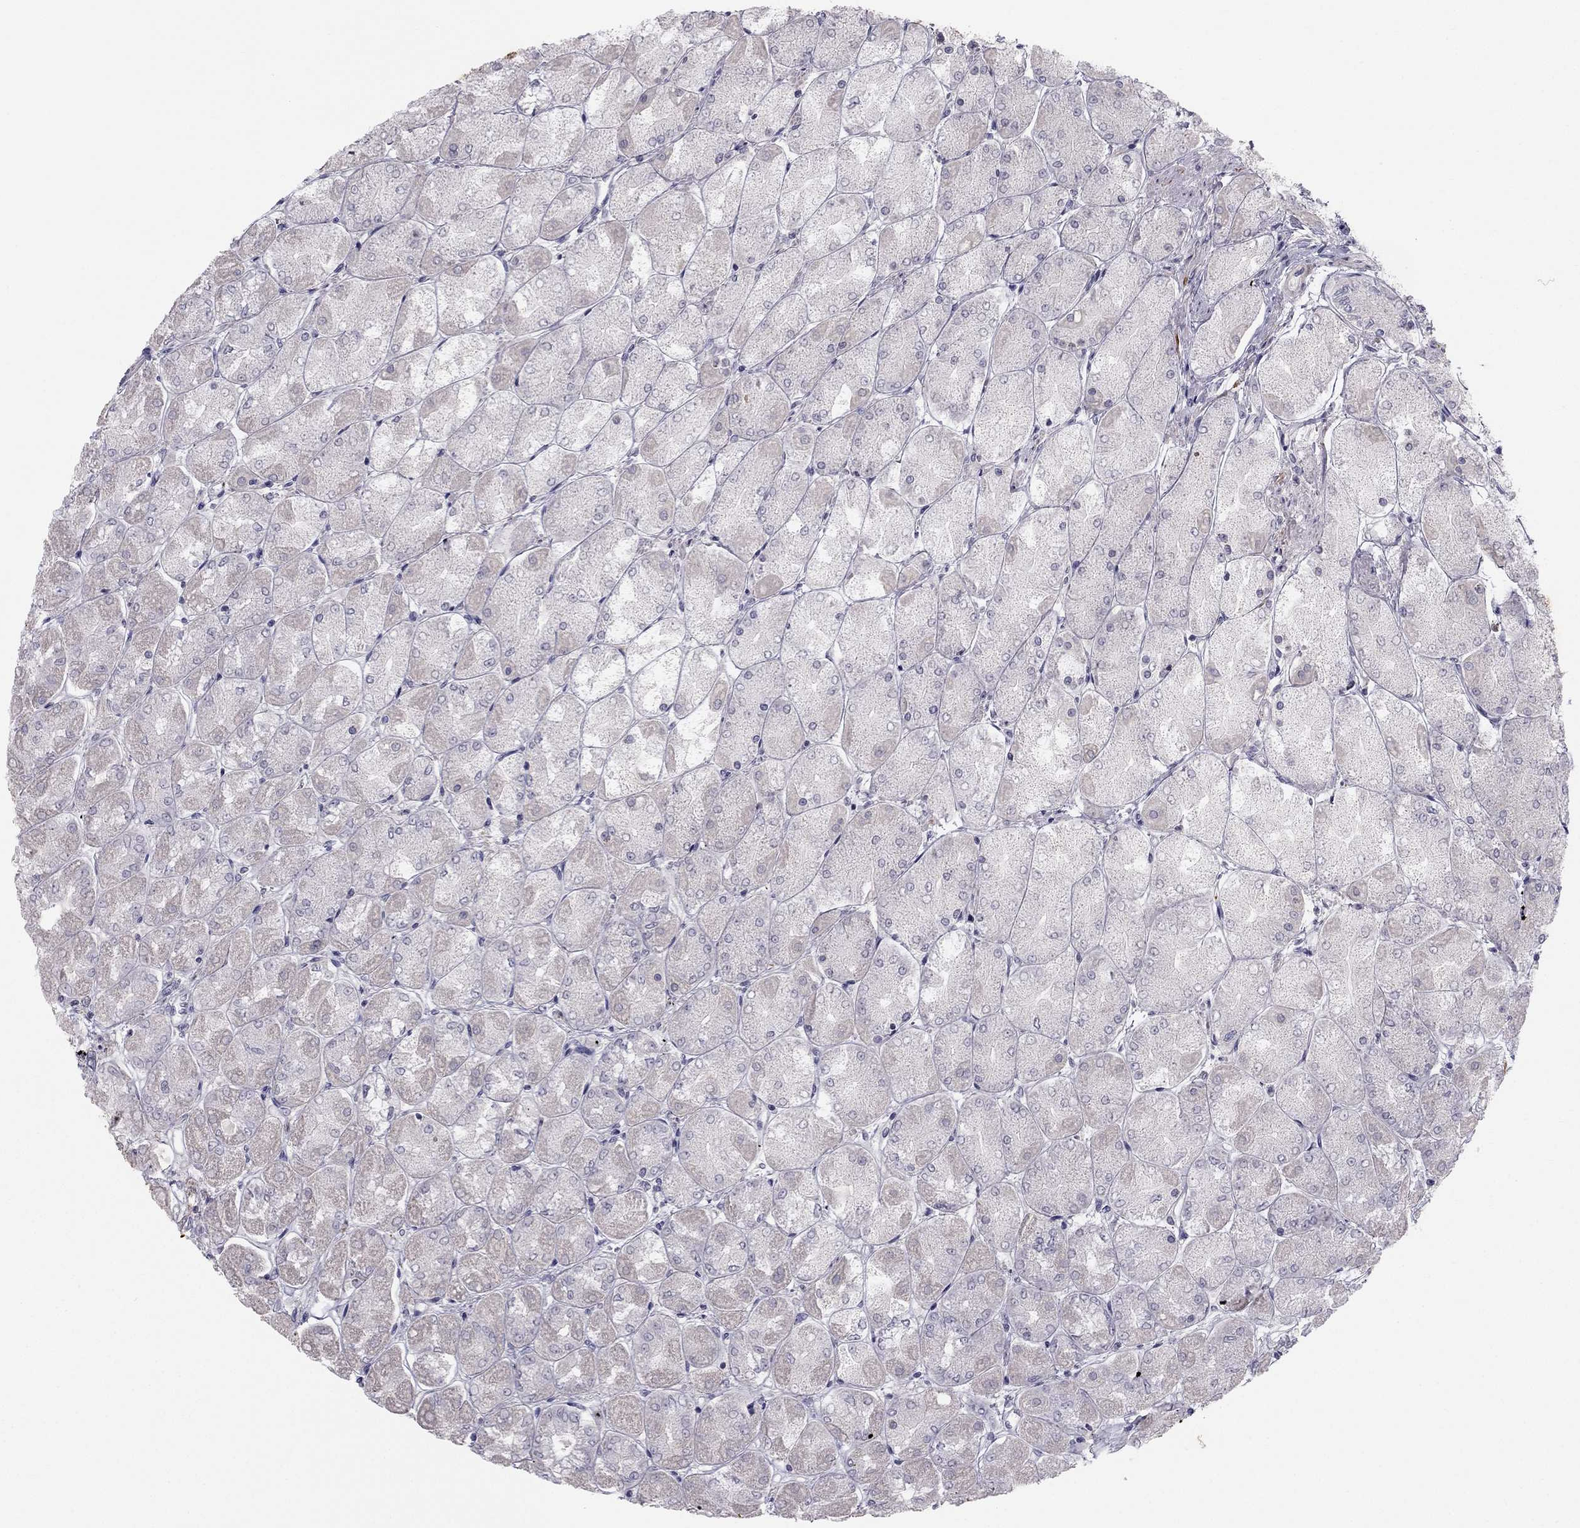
{"staining": {"intensity": "weak", "quantity": "<25%", "location": "cytoplasmic/membranous"}, "tissue": "stomach", "cell_type": "Glandular cells", "image_type": "normal", "snomed": [{"axis": "morphology", "description": "Normal tissue, NOS"}, {"axis": "topography", "description": "Stomach, upper"}], "caption": "Micrograph shows no protein staining in glandular cells of unremarkable stomach. (Immunohistochemistry (ihc), brightfield microscopy, high magnification).", "gene": "TRPS1", "patient": {"sex": "male", "age": 60}}